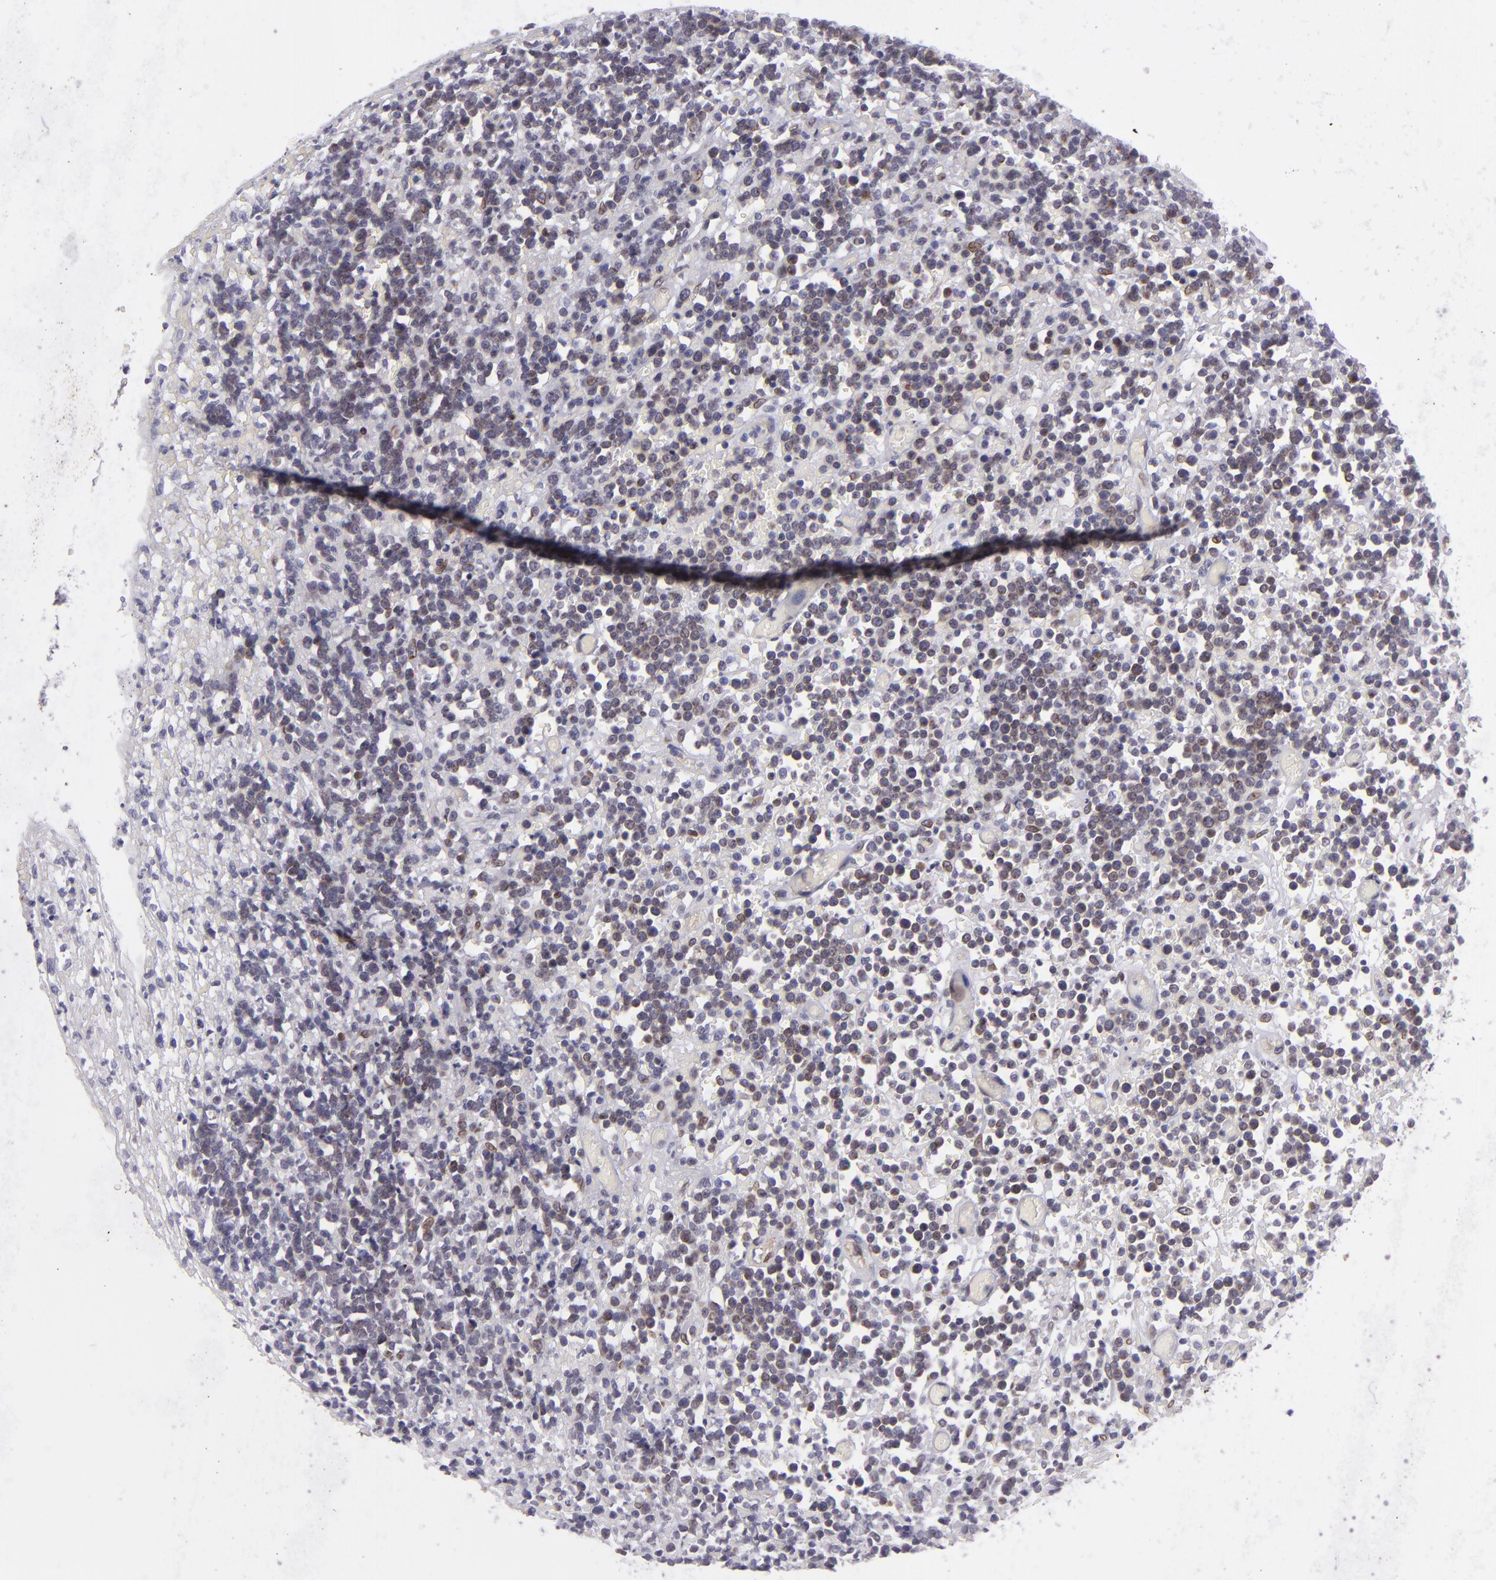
{"staining": {"intensity": "weak", "quantity": "<25%", "location": "nuclear"}, "tissue": "lymphoma", "cell_type": "Tumor cells", "image_type": "cancer", "snomed": [{"axis": "morphology", "description": "Malignant lymphoma, non-Hodgkin's type, High grade"}, {"axis": "topography", "description": "Colon"}], "caption": "Tumor cells are negative for protein expression in human lymphoma.", "gene": "EMD", "patient": {"sex": "male", "age": 82}}